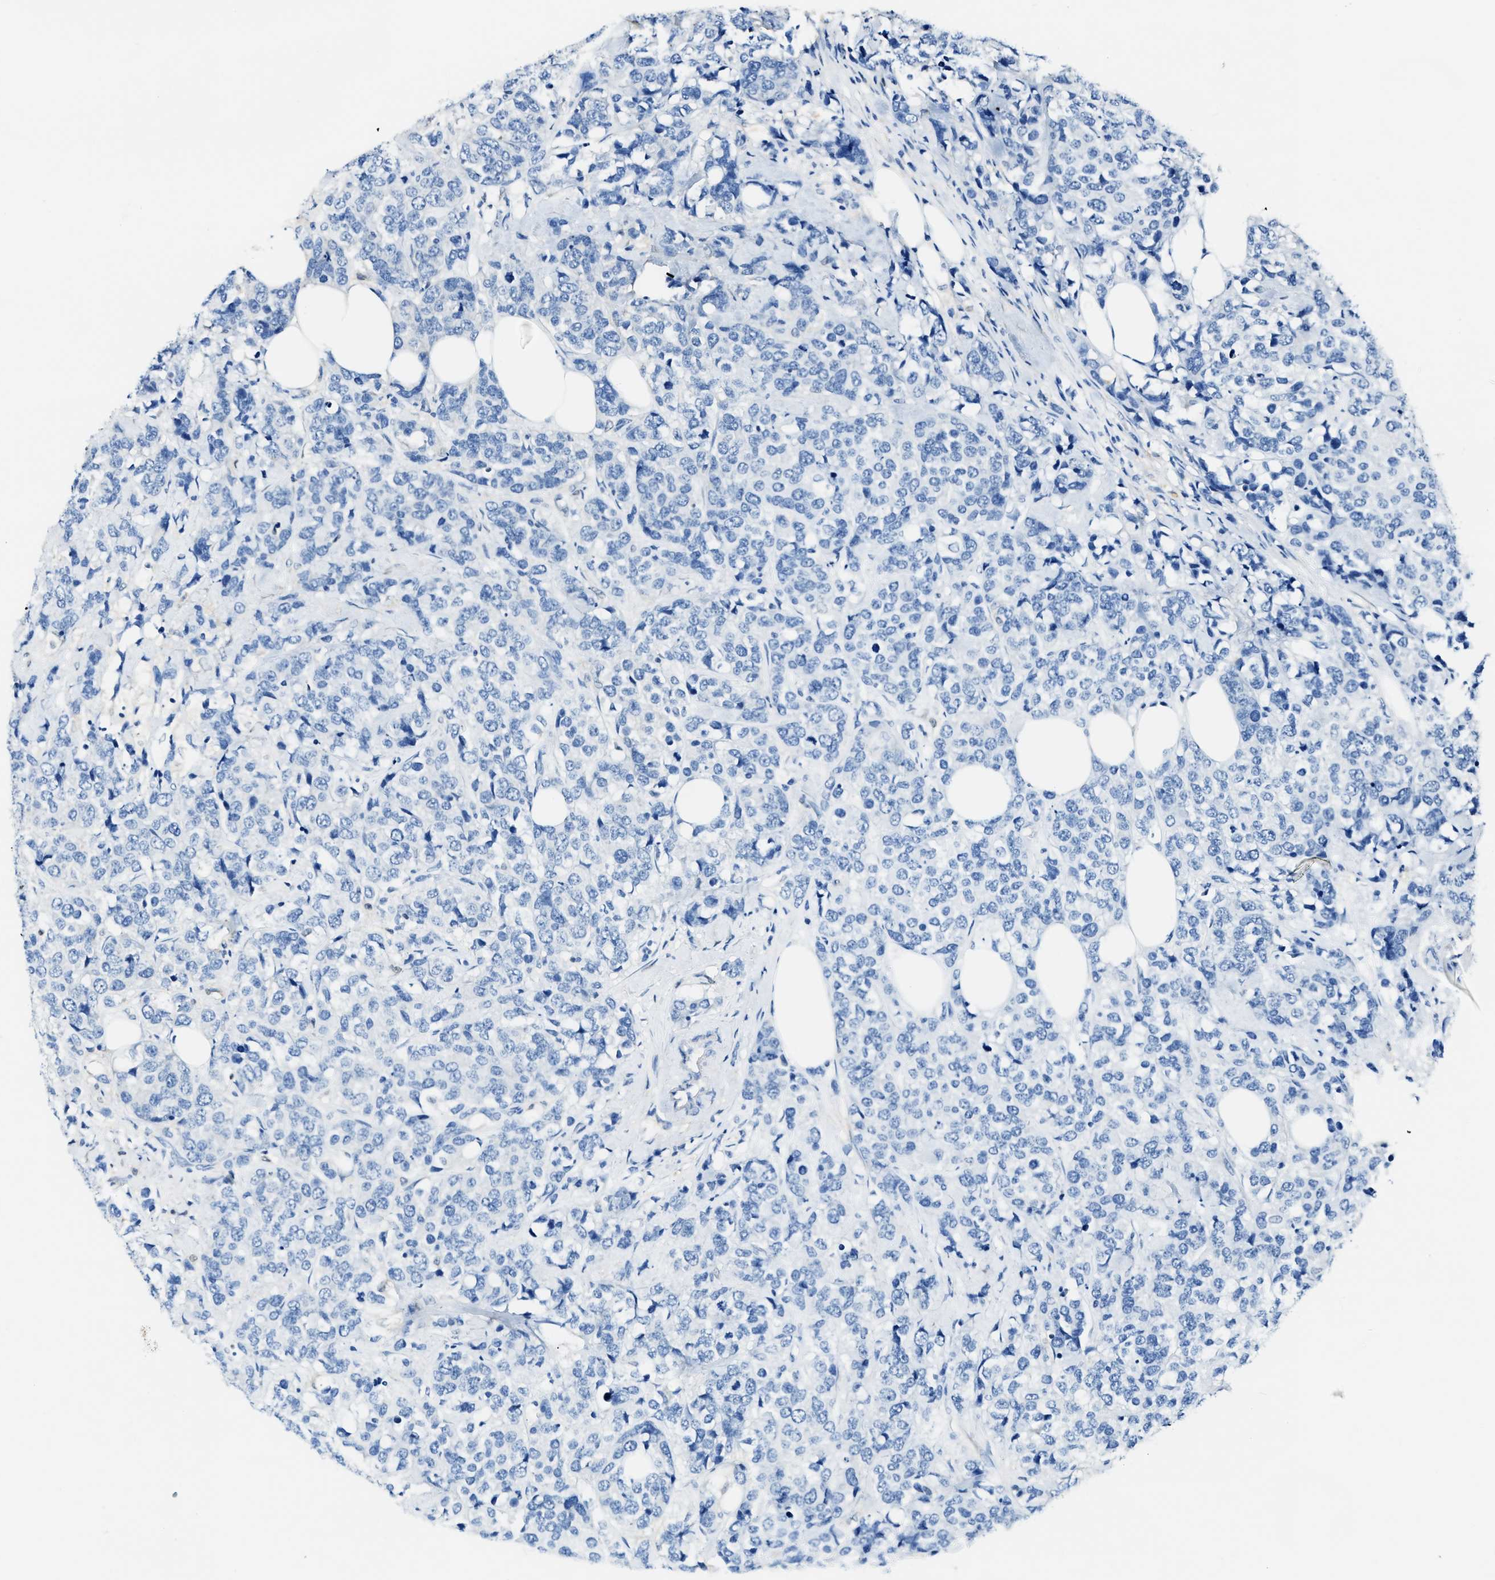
{"staining": {"intensity": "negative", "quantity": "none", "location": "none"}, "tissue": "breast cancer", "cell_type": "Tumor cells", "image_type": "cancer", "snomed": [{"axis": "morphology", "description": "Lobular carcinoma"}, {"axis": "topography", "description": "Breast"}], "caption": "Tumor cells are negative for brown protein staining in lobular carcinoma (breast). Brightfield microscopy of immunohistochemistry stained with DAB (3,3'-diaminobenzidine) (brown) and hematoxylin (blue), captured at high magnification.", "gene": "EIF2AK2", "patient": {"sex": "female", "age": 59}}